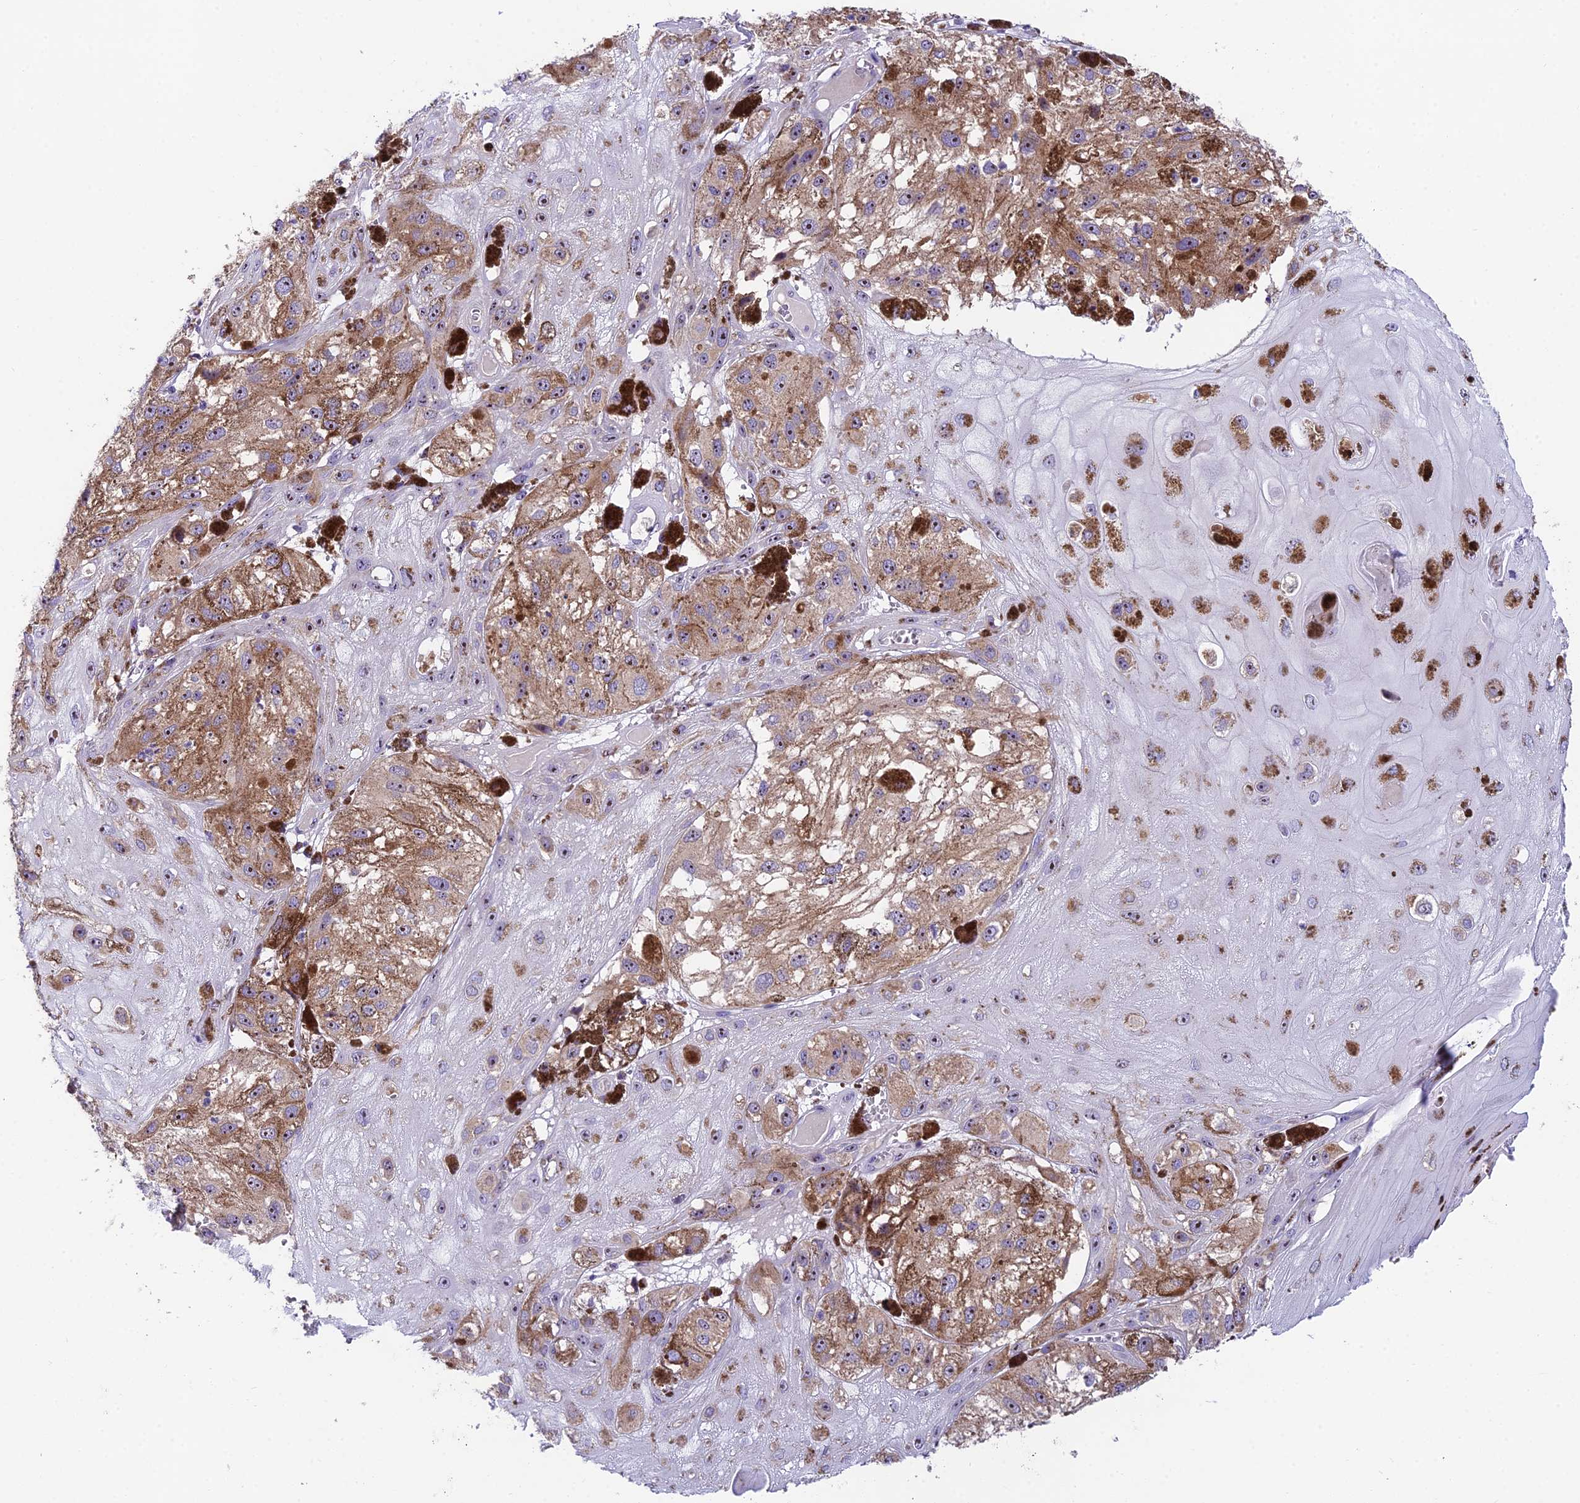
{"staining": {"intensity": "moderate", "quantity": ">75%", "location": "cytoplasmic/membranous,nuclear"}, "tissue": "melanoma", "cell_type": "Tumor cells", "image_type": "cancer", "snomed": [{"axis": "morphology", "description": "Malignant melanoma, NOS"}, {"axis": "topography", "description": "Skin"}], "caption": "Immunohistochemistry (IHC) of human melanoma reveals medium levels of moderate cytoplasmic/membranous and nuclear staining in approximately >75% of tumor cells. (Stains: DAB (3,3'-diaminobenzidine) in brown, nuclei in blue, Microscopy: brightfield microscopy at high magnification).", "gene": "DUSP29", "patient": {"sex": "male", "age": 88}}